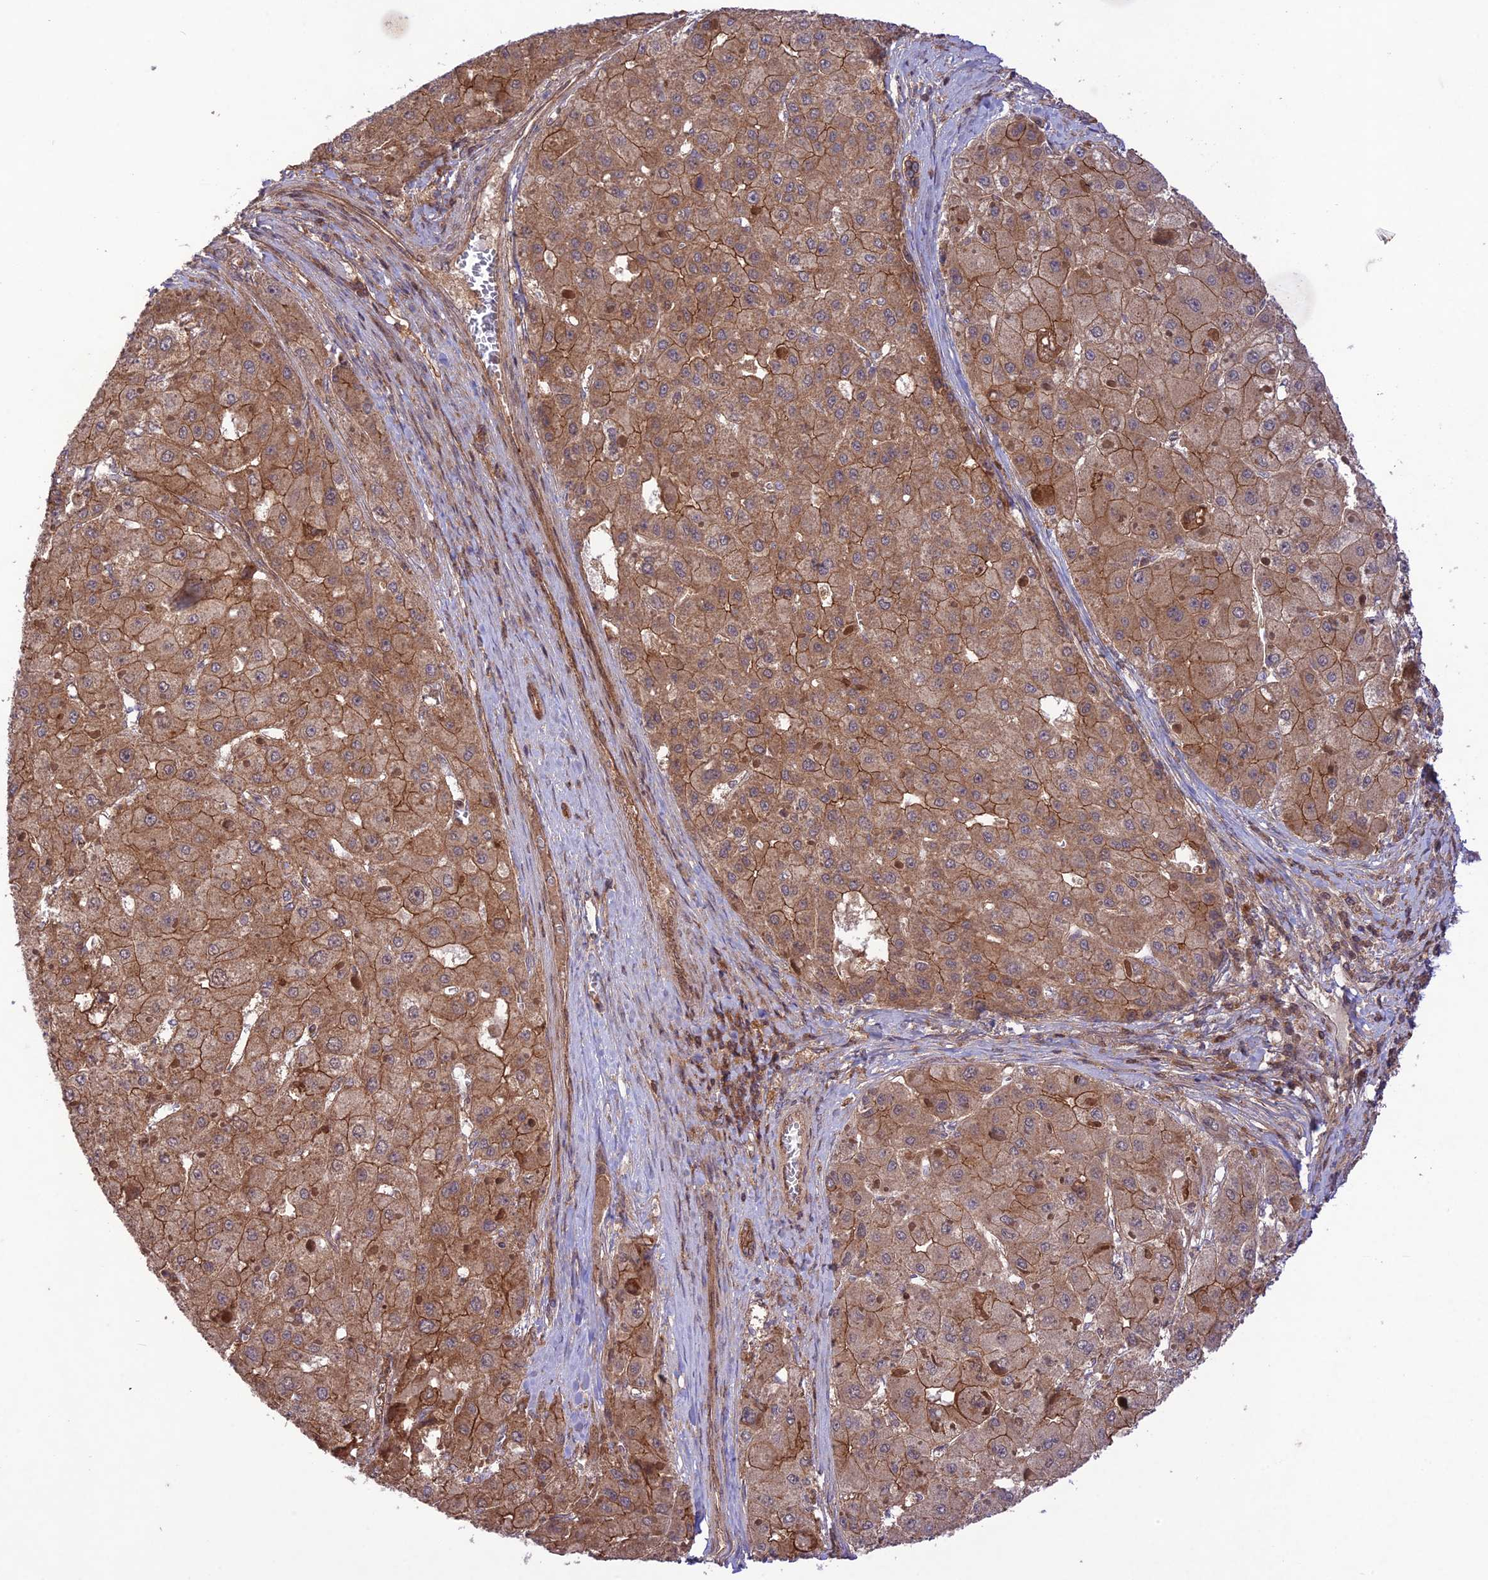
{"staining": {"intensity": "moderate", "quantity": ">75%", "location": "cytoplasmic/membranous"}, "tissue": "liver cancer", "cell_type": "Tumor cells", "image_type": "cancer", "snomed": [{"axis": "morphology", "description": "Carcinoma, Hepatocellular, NOS"}, {"axis": "topography", "description": "Liver"}], "caption": "A brown stain highlights moderate cytoplasmic/membranous expression of a protein in human liver cancer tumor cells. (IHC, brightfield microscopy, high magnification).", "gene": "FCHSD1", "patient": {"sex": "female", "age": 73}}